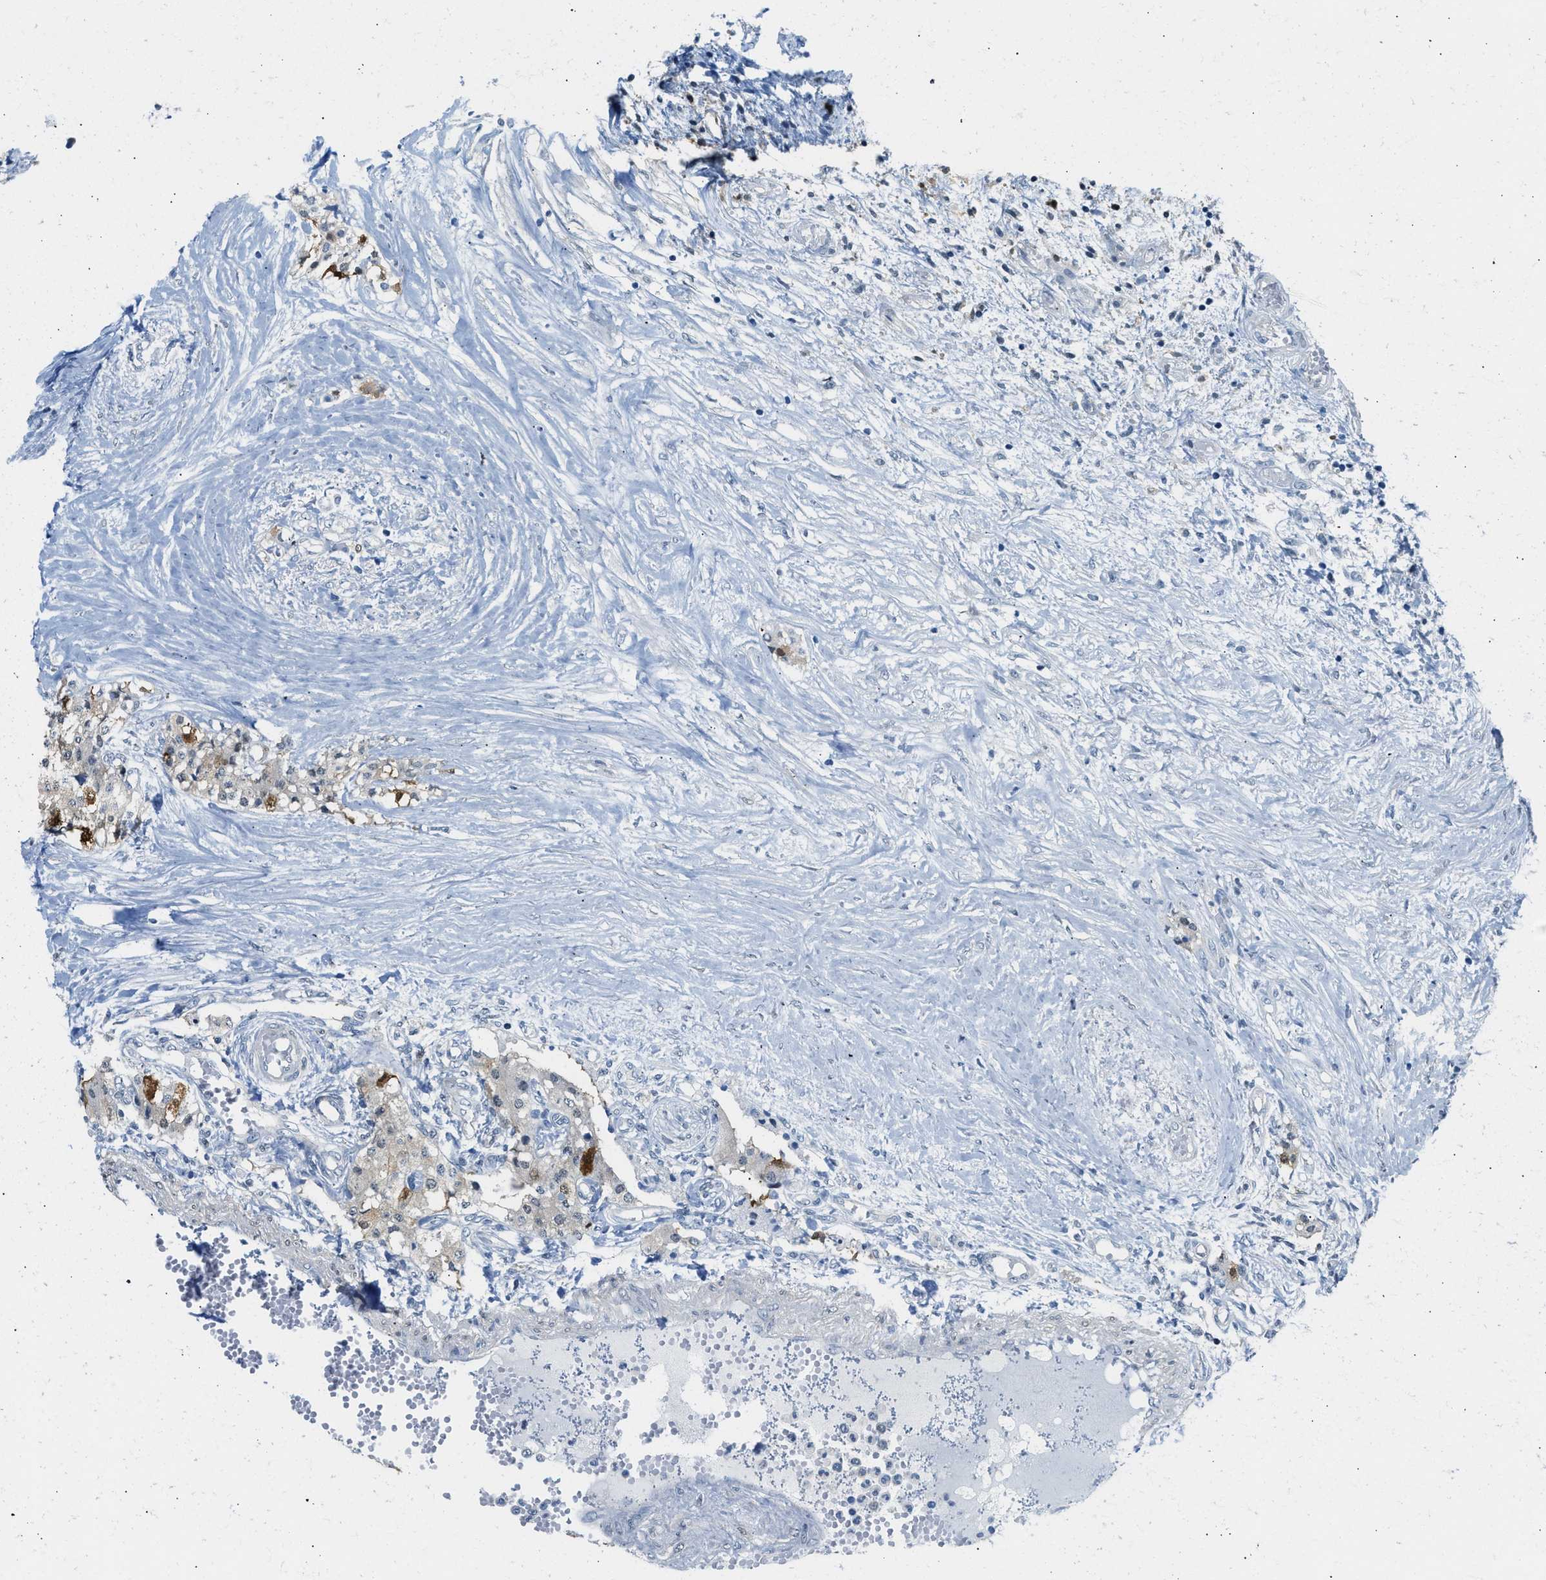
{"staining": {"intensity": "moderate", "quantity": "<25%", "location": "cytoplasmic/membranous"}, "tissue": "carcinoid", "cell_type": "Tumor cells", "image_type": "cancer", "snomed": [{"axis": "morphology", "description": "Carcinoid, malignant, NOS"}, {"axis": "topography", "description": "Colon"}], "caption": "Immunohistochemical staining of human carcinoid (malignant) exhibits low levels of moderate cytoplasmic/membranous expression in about <25% of tumor cells.", "gene": "SPAM1", "patient": {"sex": "female", "age": 52}}